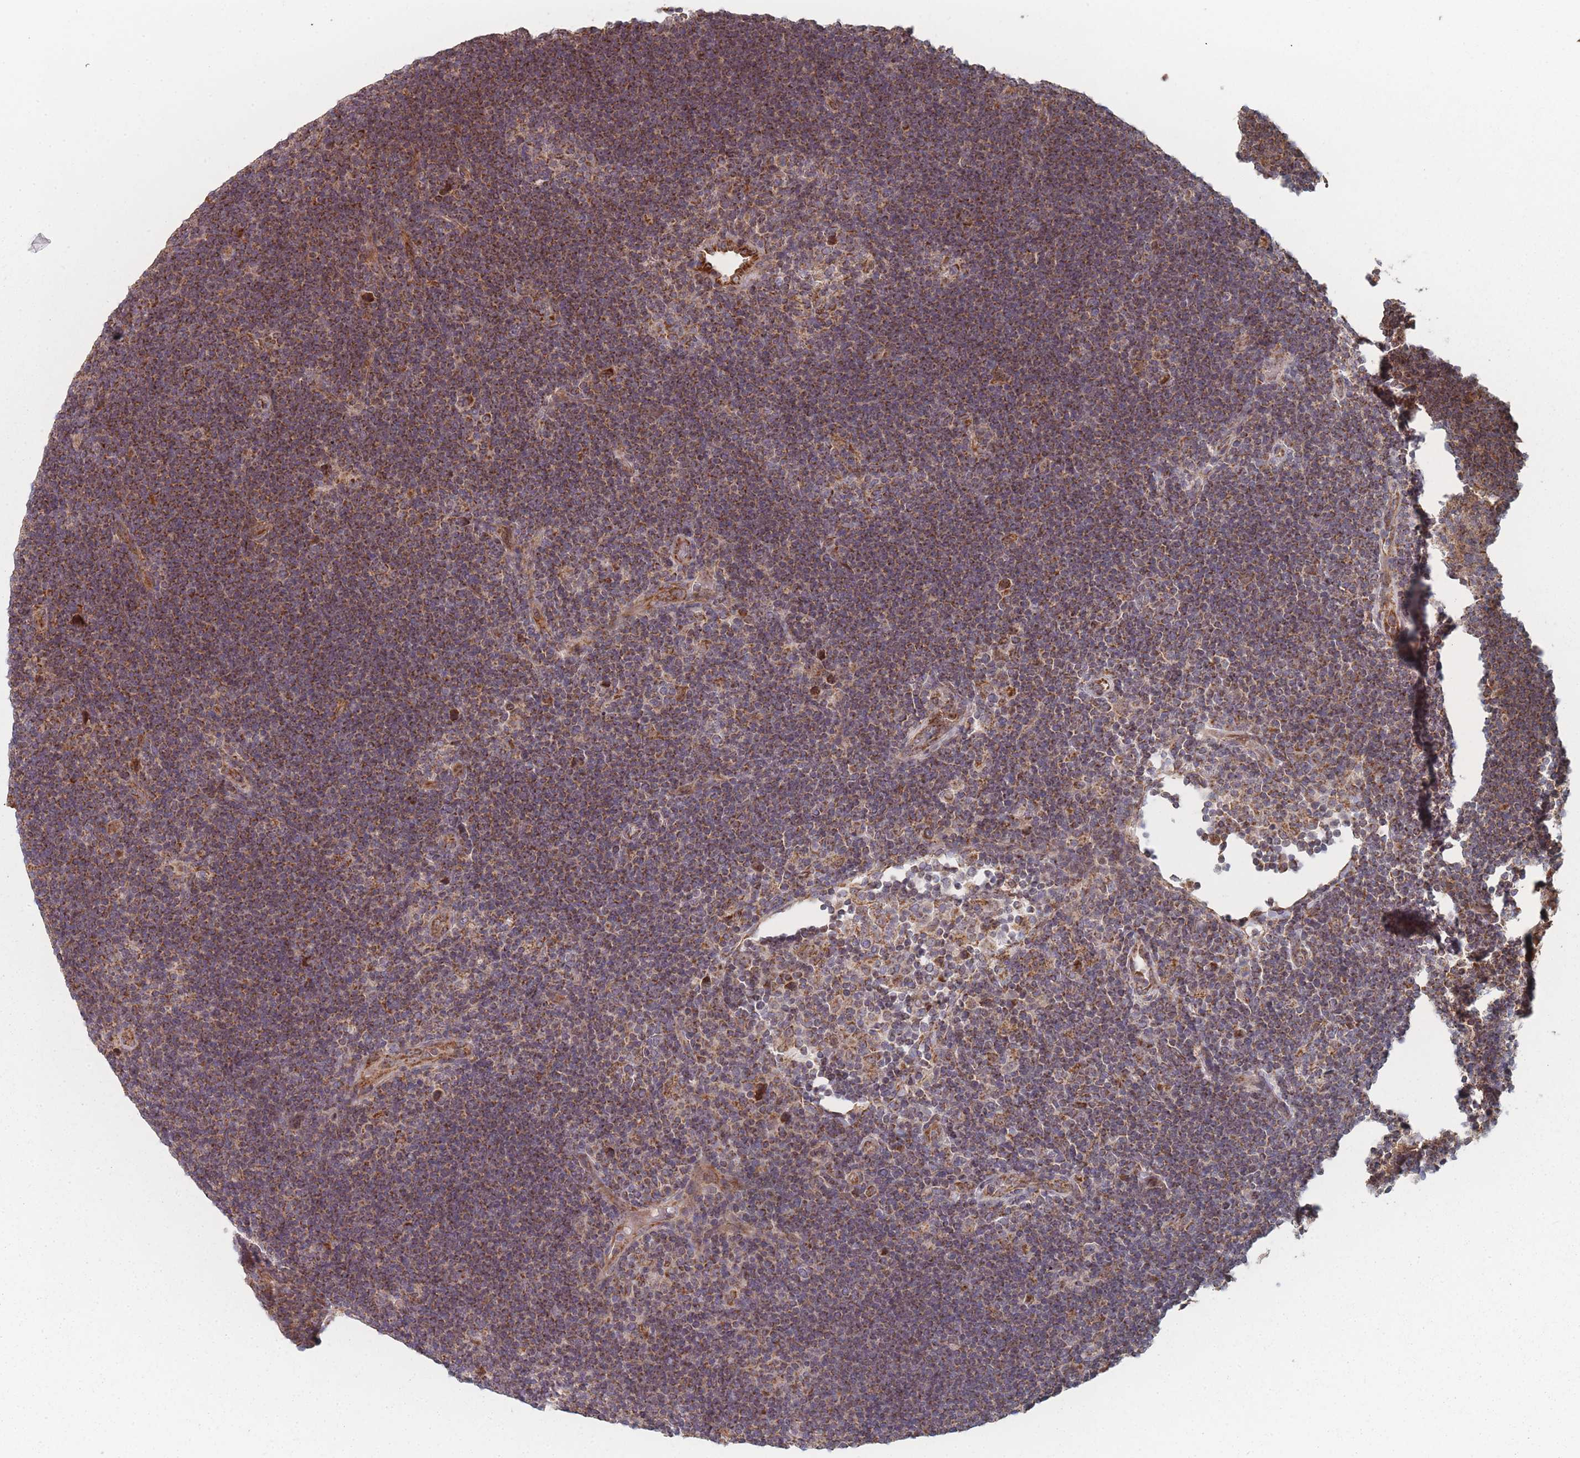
{"staining": {"intensity": "moderate", "quantity": ">75%", "location": "cytoplasmic/membranous"}, "tissue": "lymphoma", "cell_type": "Tumor cells", "image_type": "cancer", "snomed": [{"axis": "morphology", "description": "Hodgkin's disease, NOS"}, {"axis": "topography", "description": "Lymph node"}], "caption": "This photomicrograph displays Hodgkin's disease stained with immunohistochemistry to label a protein in brown. The cytoplasmic/membranous of tumor cells show moderate positivity for the protein. Nuclei are counter-stained blue.", "gene": "PSMB3", "patient": {"sex": "female", "age": 57}}